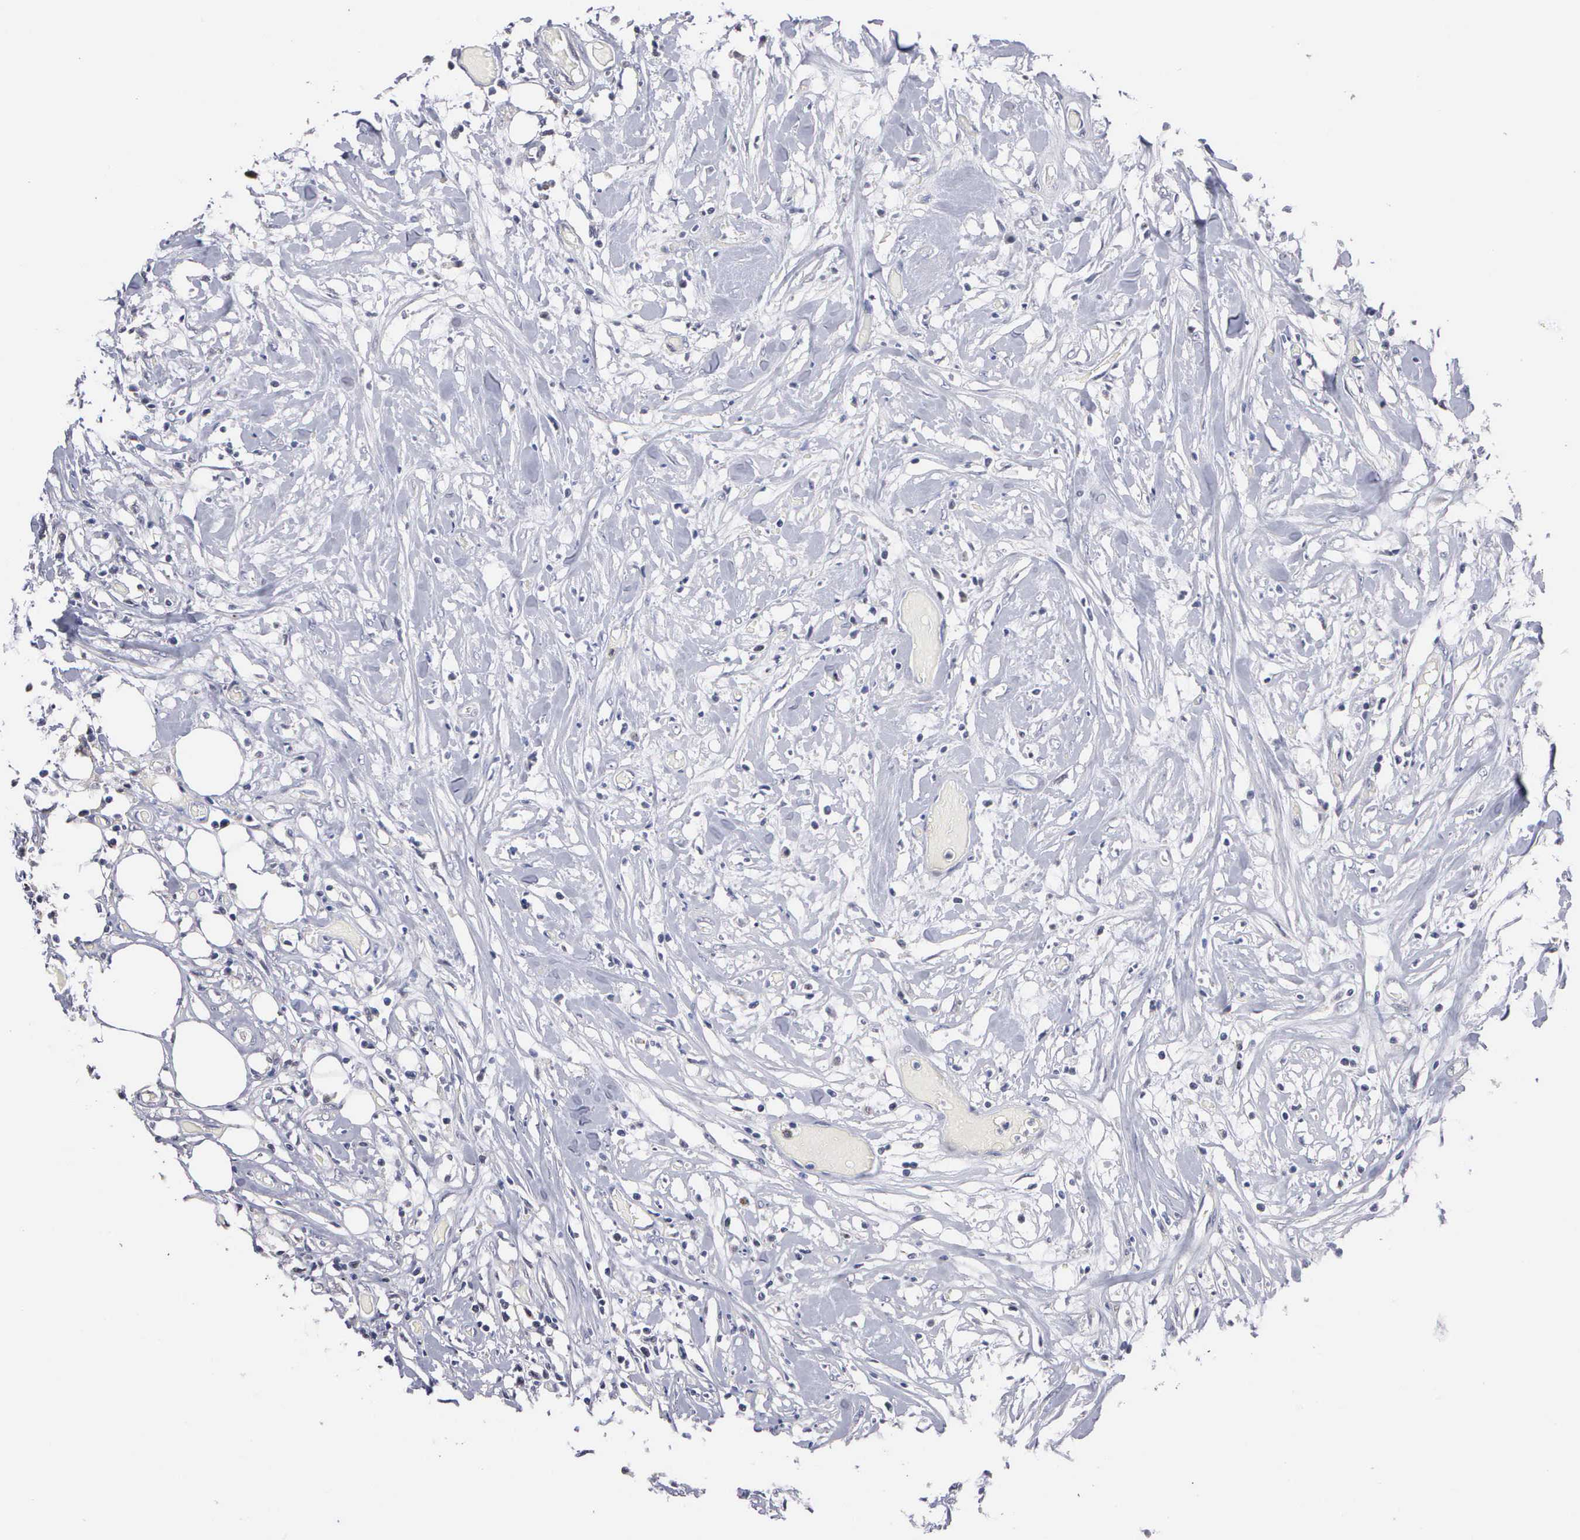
{"staining": {"intensity": "negative", "quantity": "none", "location": "none"}, "tissue": "lymphoma", "cell_type": "Tumor cells", "image_type": "cancer", "snomed": [{"axis": "morphology", "description": "Malignant lymphoma, non-Hodgkin's type, High grade"}, {"axis": "topography", "description": "Colon"}], "caption": "An image of human lymphoma is negative for staining in tumor cells.", "gene": "KDM6A", "patient": {"sex": "male", "age": 82}}